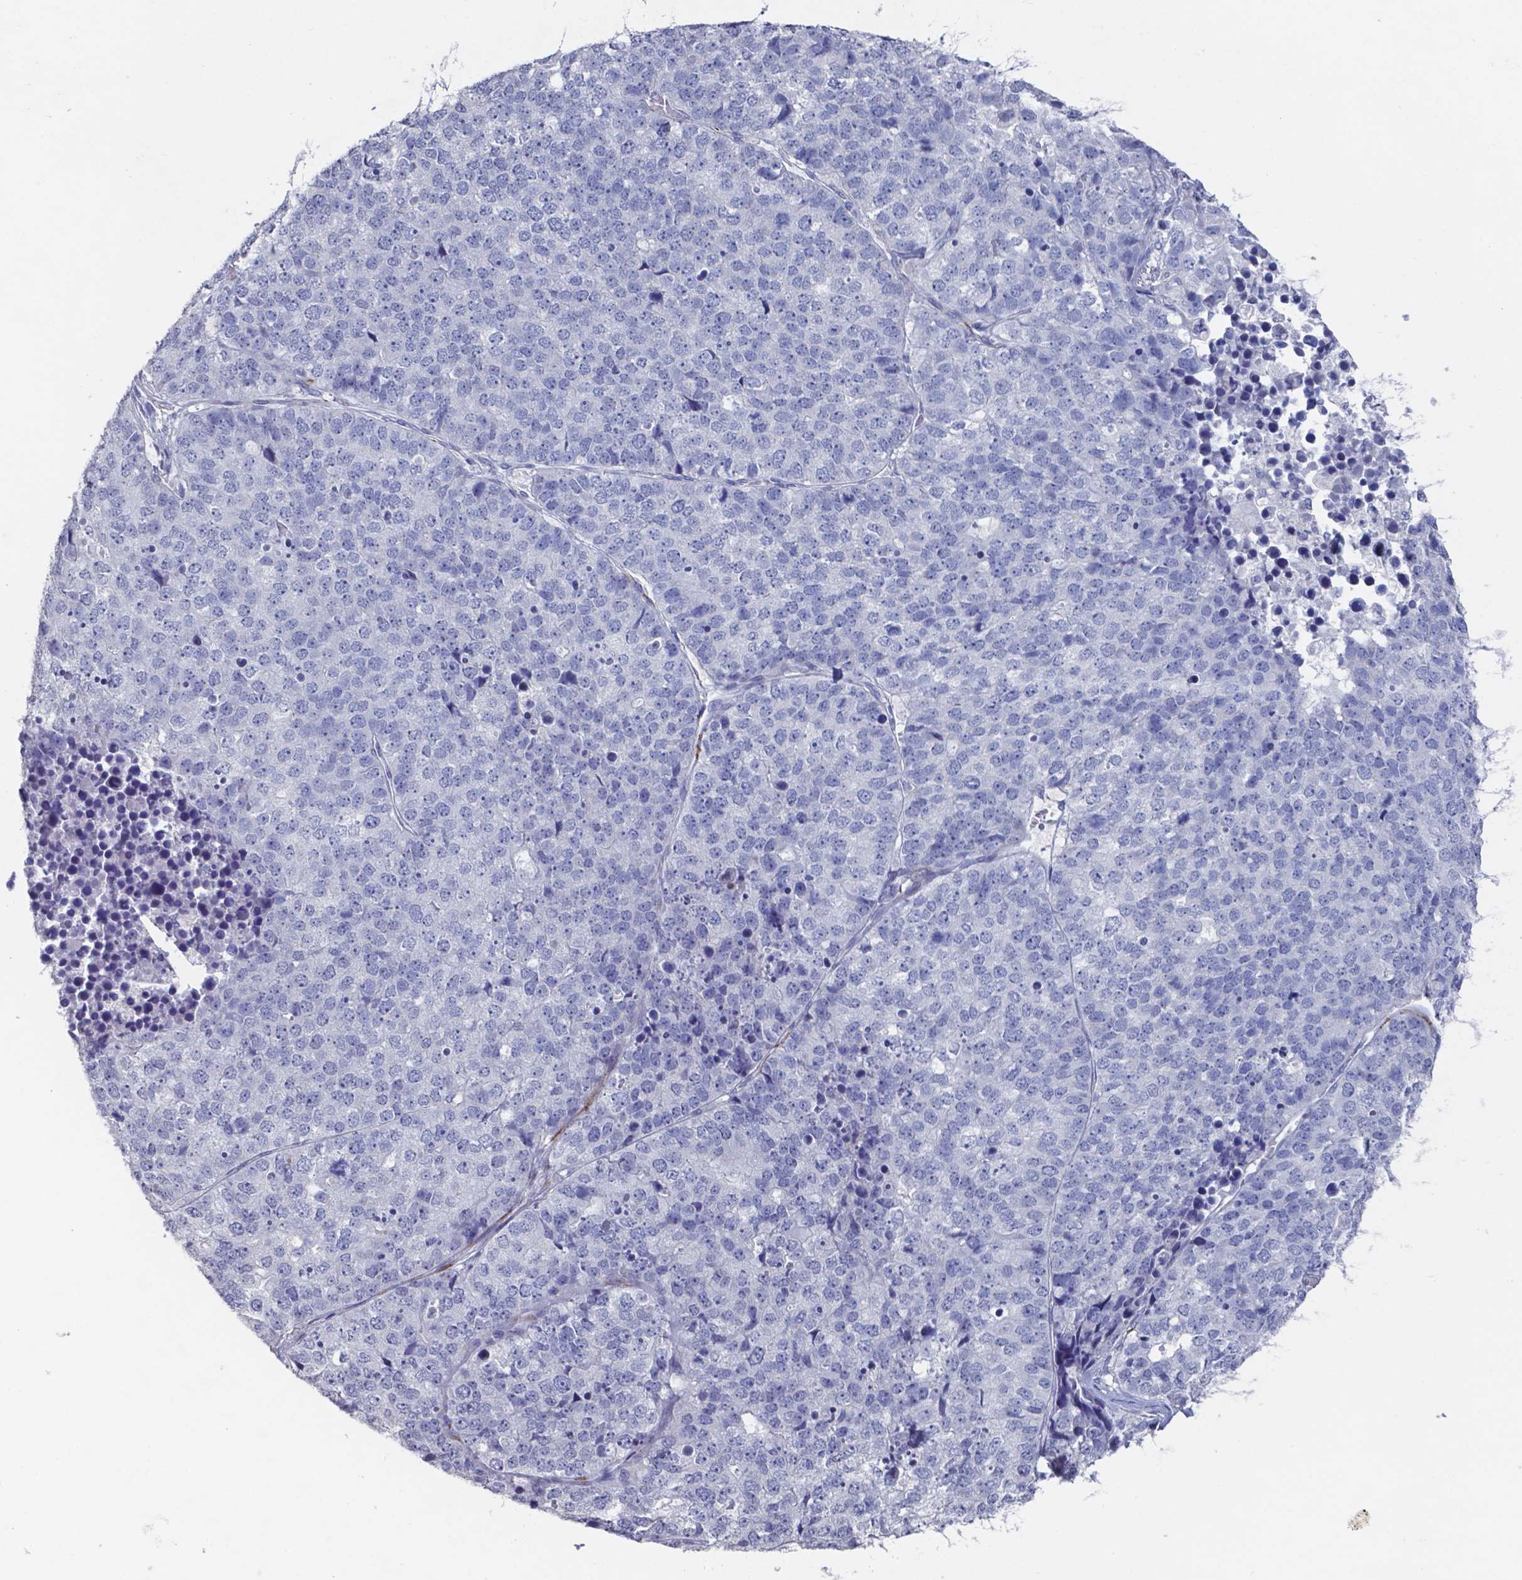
{"staining": {"intensity": "negative", "quantity": "none", "location": "none"}, "tissue": "stomach cancer", "cell_type": "Tumor cells", "image_type": "cancer", "snomed": [{"axis": "morphology", "description": "Adenocarcinoma, NOS"}, {"axis": "topography", "description": "Stomach"}], "caption": "Photomicrograph shows no significant protein staining in tumor cells of stomach cancer.", "gene": "PLA2R1", "patient": {"sex": "male", "age": 69}}